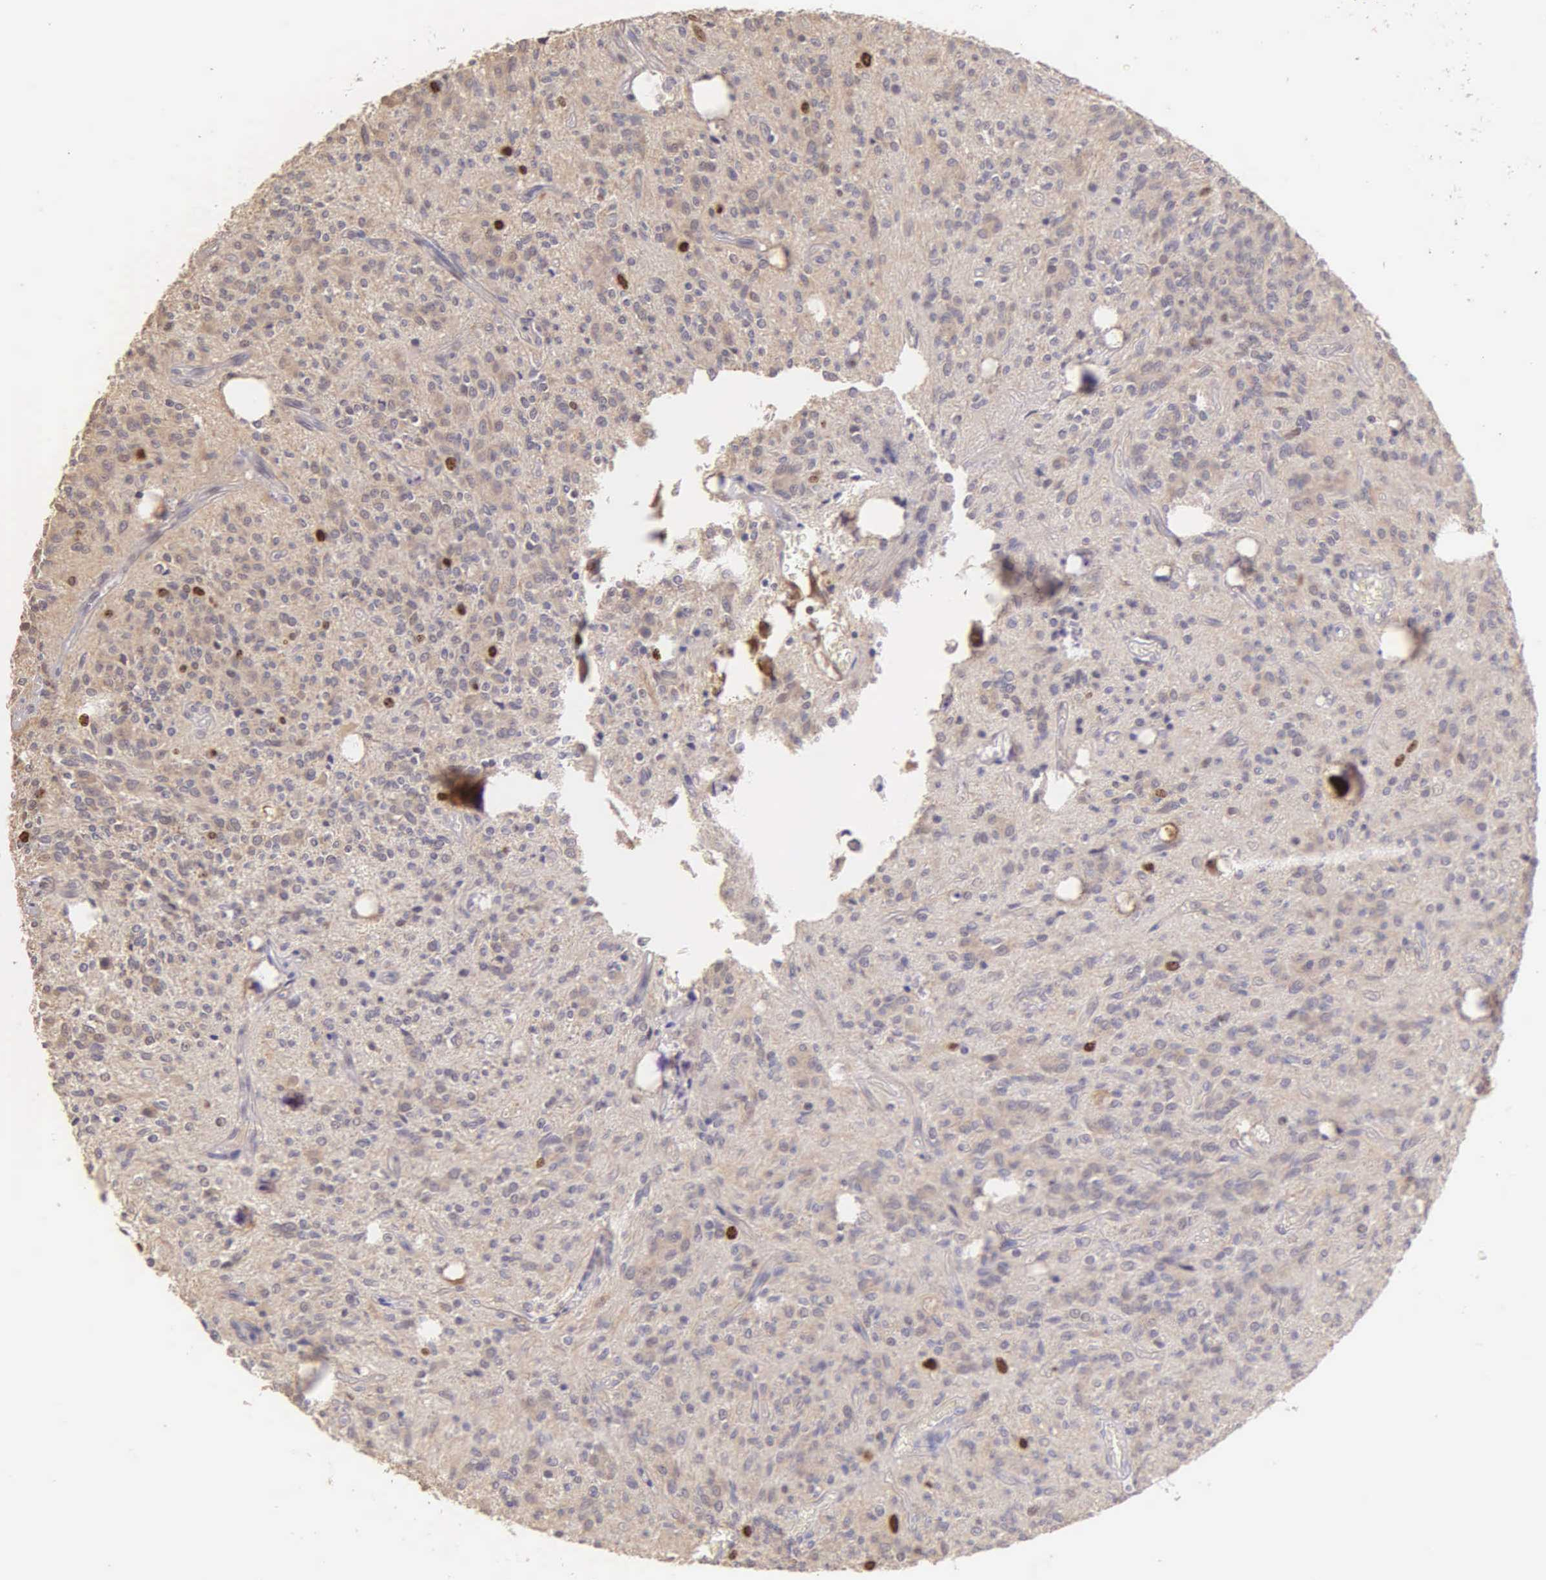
{"staining": {"intensity": "negative", "quantity": "none", "location": "none"}, "tissue": "glioma", "cell_type": "Tumor cells", "image_type": "cancer", "snomed": [{"axis": "morphology", "description": "Glioma, malignant, Low grade"}, {"axis": "topography", "description": "Brain"}], "caption": "Glioma was stained to show a protein in brown. There is no significant expression in tumor cells.", "gene": "MKI67", "patient": {"sex": "female", "age": 15}}